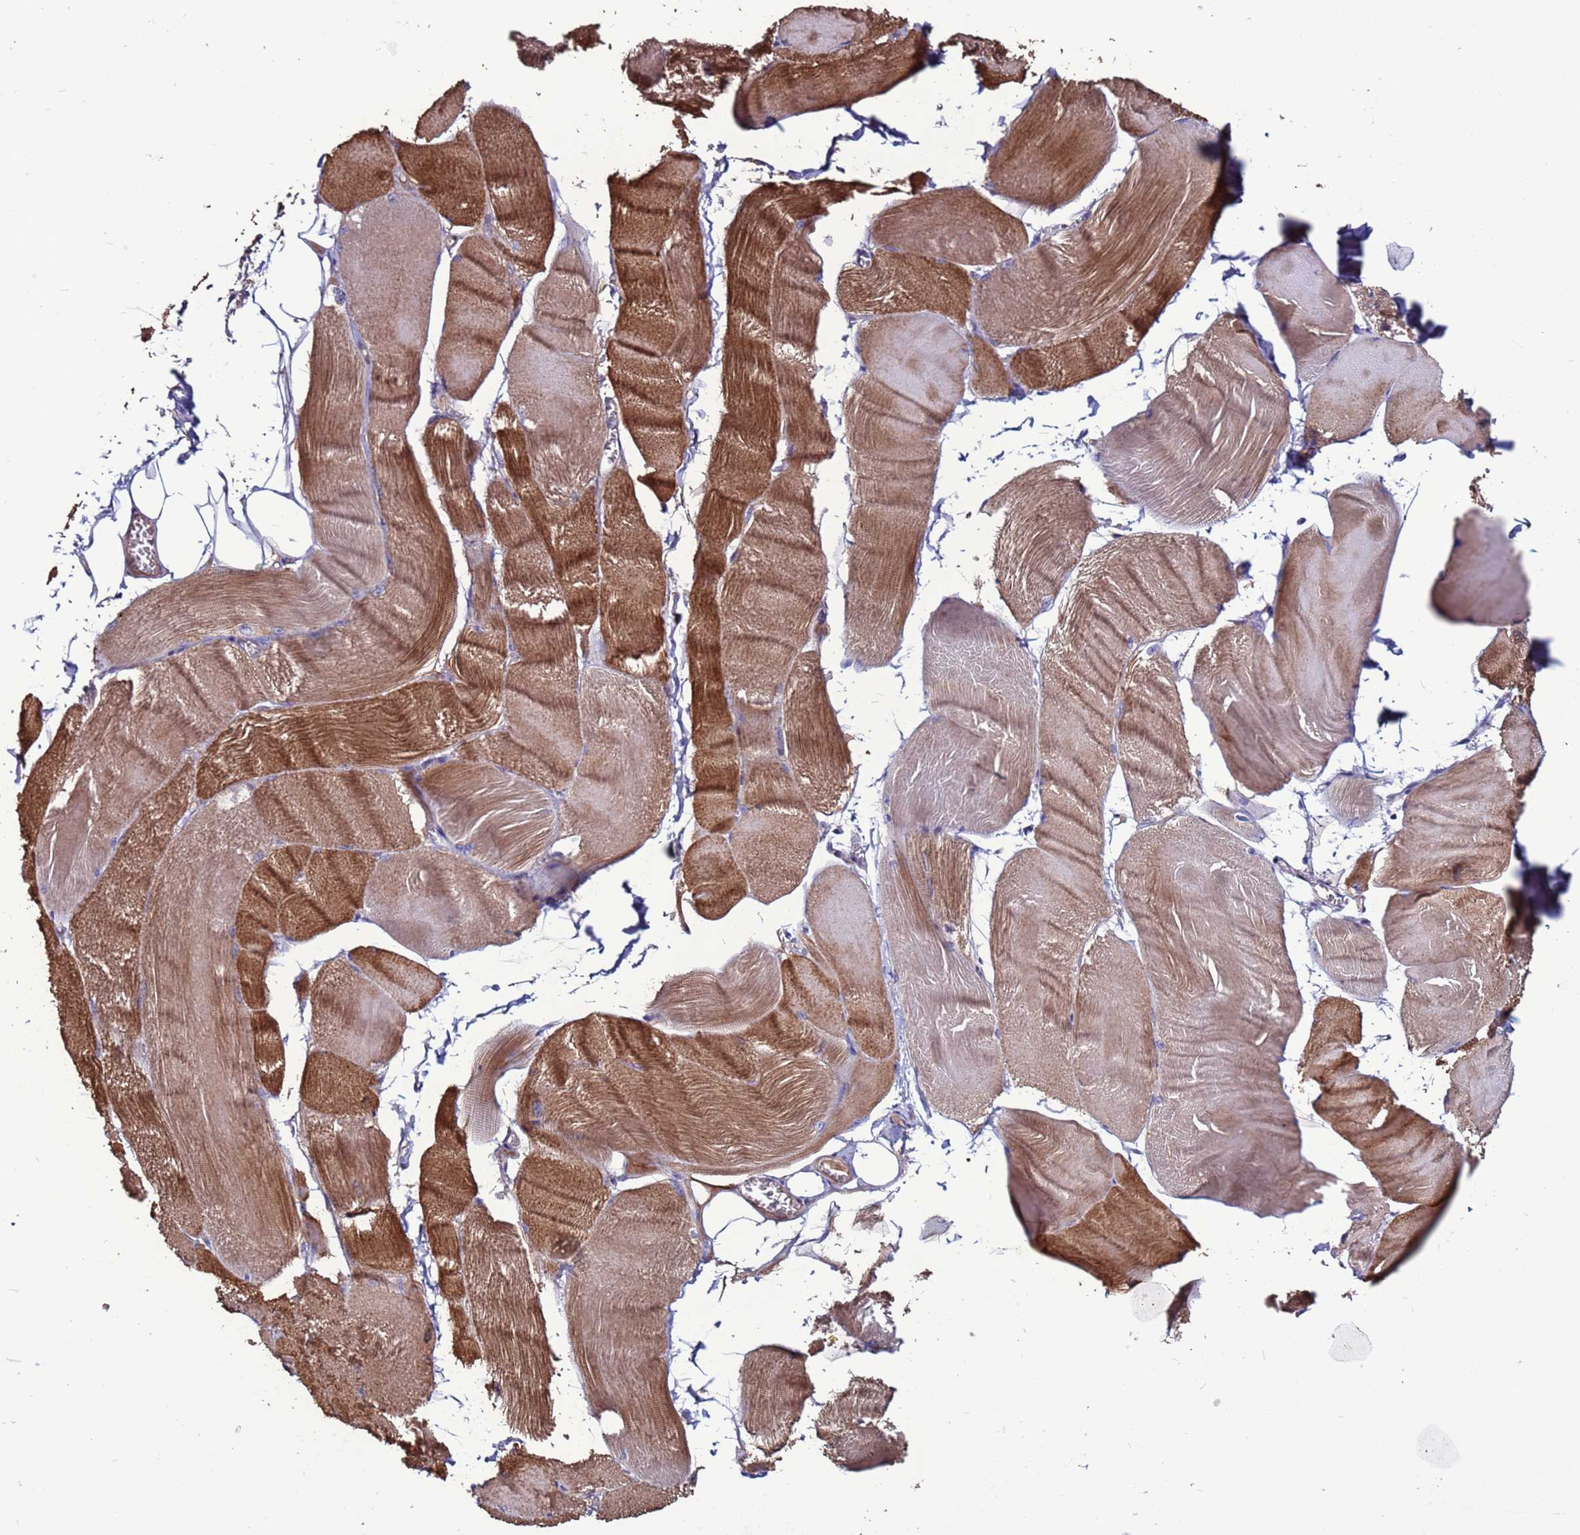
{"staining": {"intensity": "moderate", "quantity": "25%-75%", "location": "cytoplasmic/membranous"}, "tissue": "skeletal muscle", "cell_type": "Myocytes", "image_type": "normal", "snomed": [{"axis": "morphology", "description": "Normal tissue, NOS"}, {"axis": "morphology", "description": "Basal cell carcinoma"}, {"axis": "topography", "description": "Skeletal muscle"}], "caption": "A histopathology image showing moderate cytoplasmic/membranous staining in approximately 25%-75% of myocytes in normal skeletal muscle, as visualized by brown immunohistochemical staining.", "gene": "CEP55", "patient": {"sex": "female", "age": 64}}